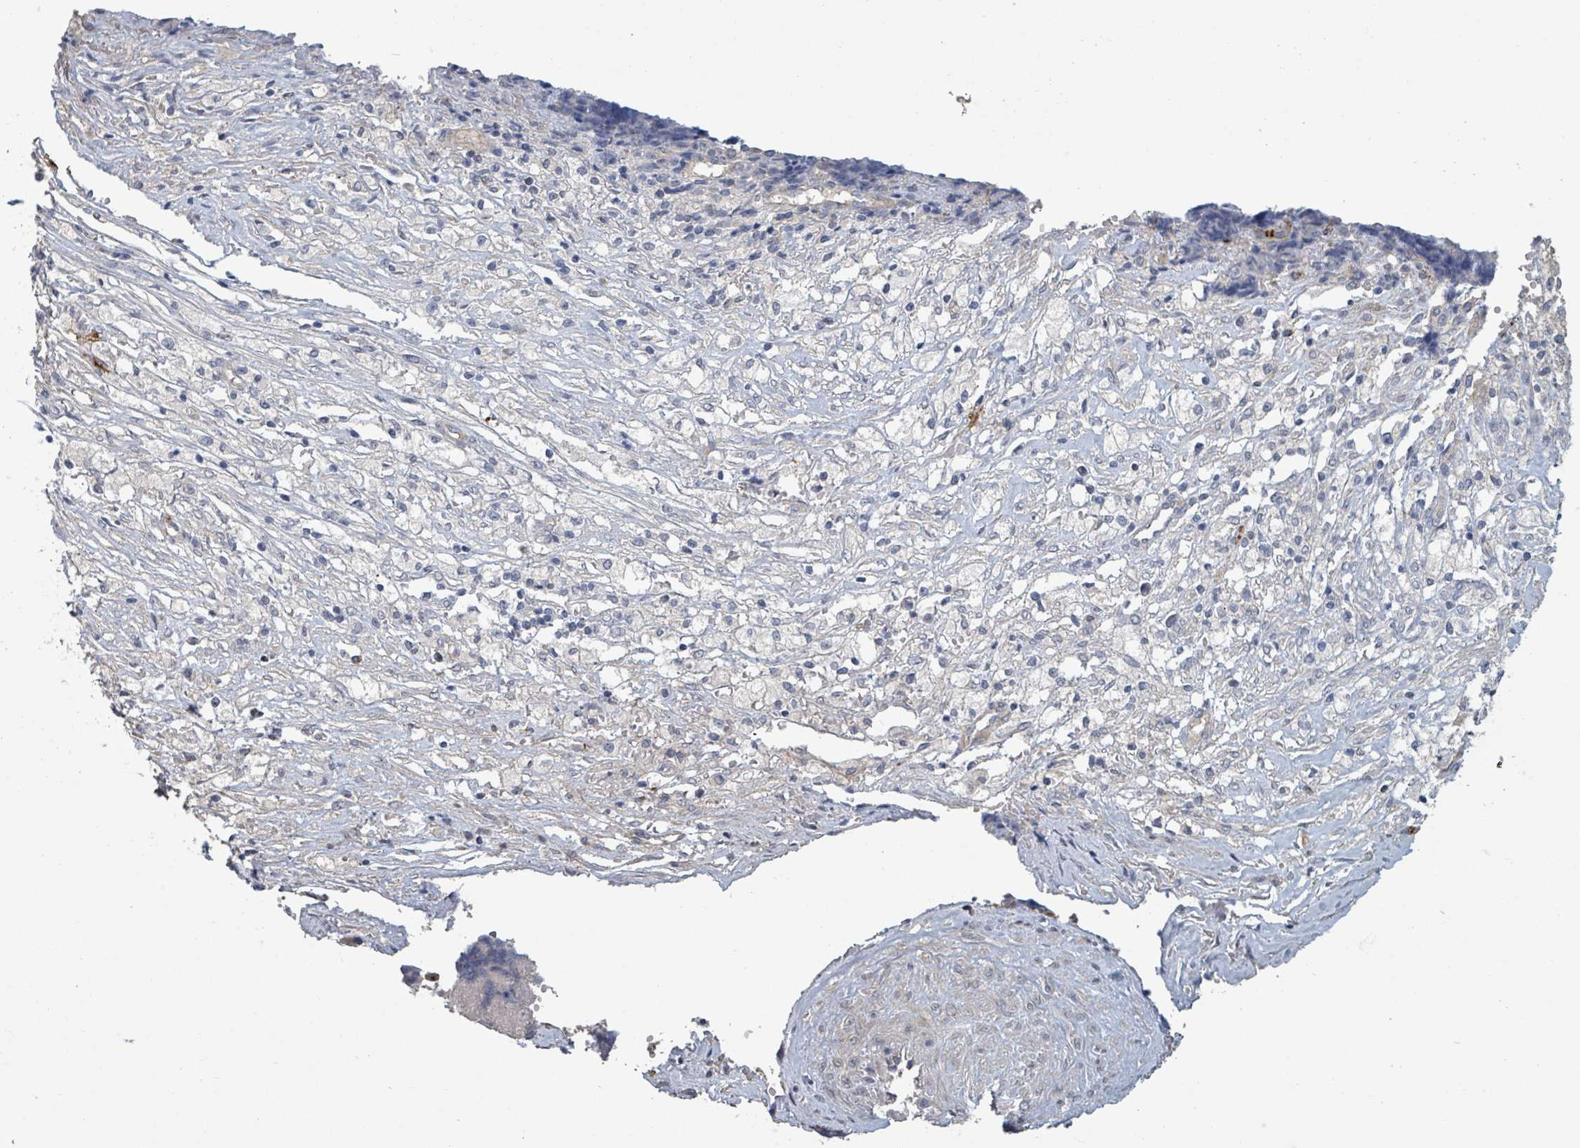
{"staining": {"intensity": "negative", "quantity": "none", "location": "none"}, "tissue": "ovarian cancer", "cell_type": "Tumor cells", "image_type": "cancer", "snomed": [{"axis": "morphology", "description": "Carcinoma, endometroid"}, {"axis": "topography", "description": "Ovary"}], "caption": "High magnification brightfield microscopy of ovarian endometroid carcinoma stained with DAB (3,3'-diaminobenzidine) (brown) and counterstained with hematoxylin (blue): tumor cells show no significant positivity.", "gene": "PLAUR", "patient": {"sex": "female", "age": 42}}